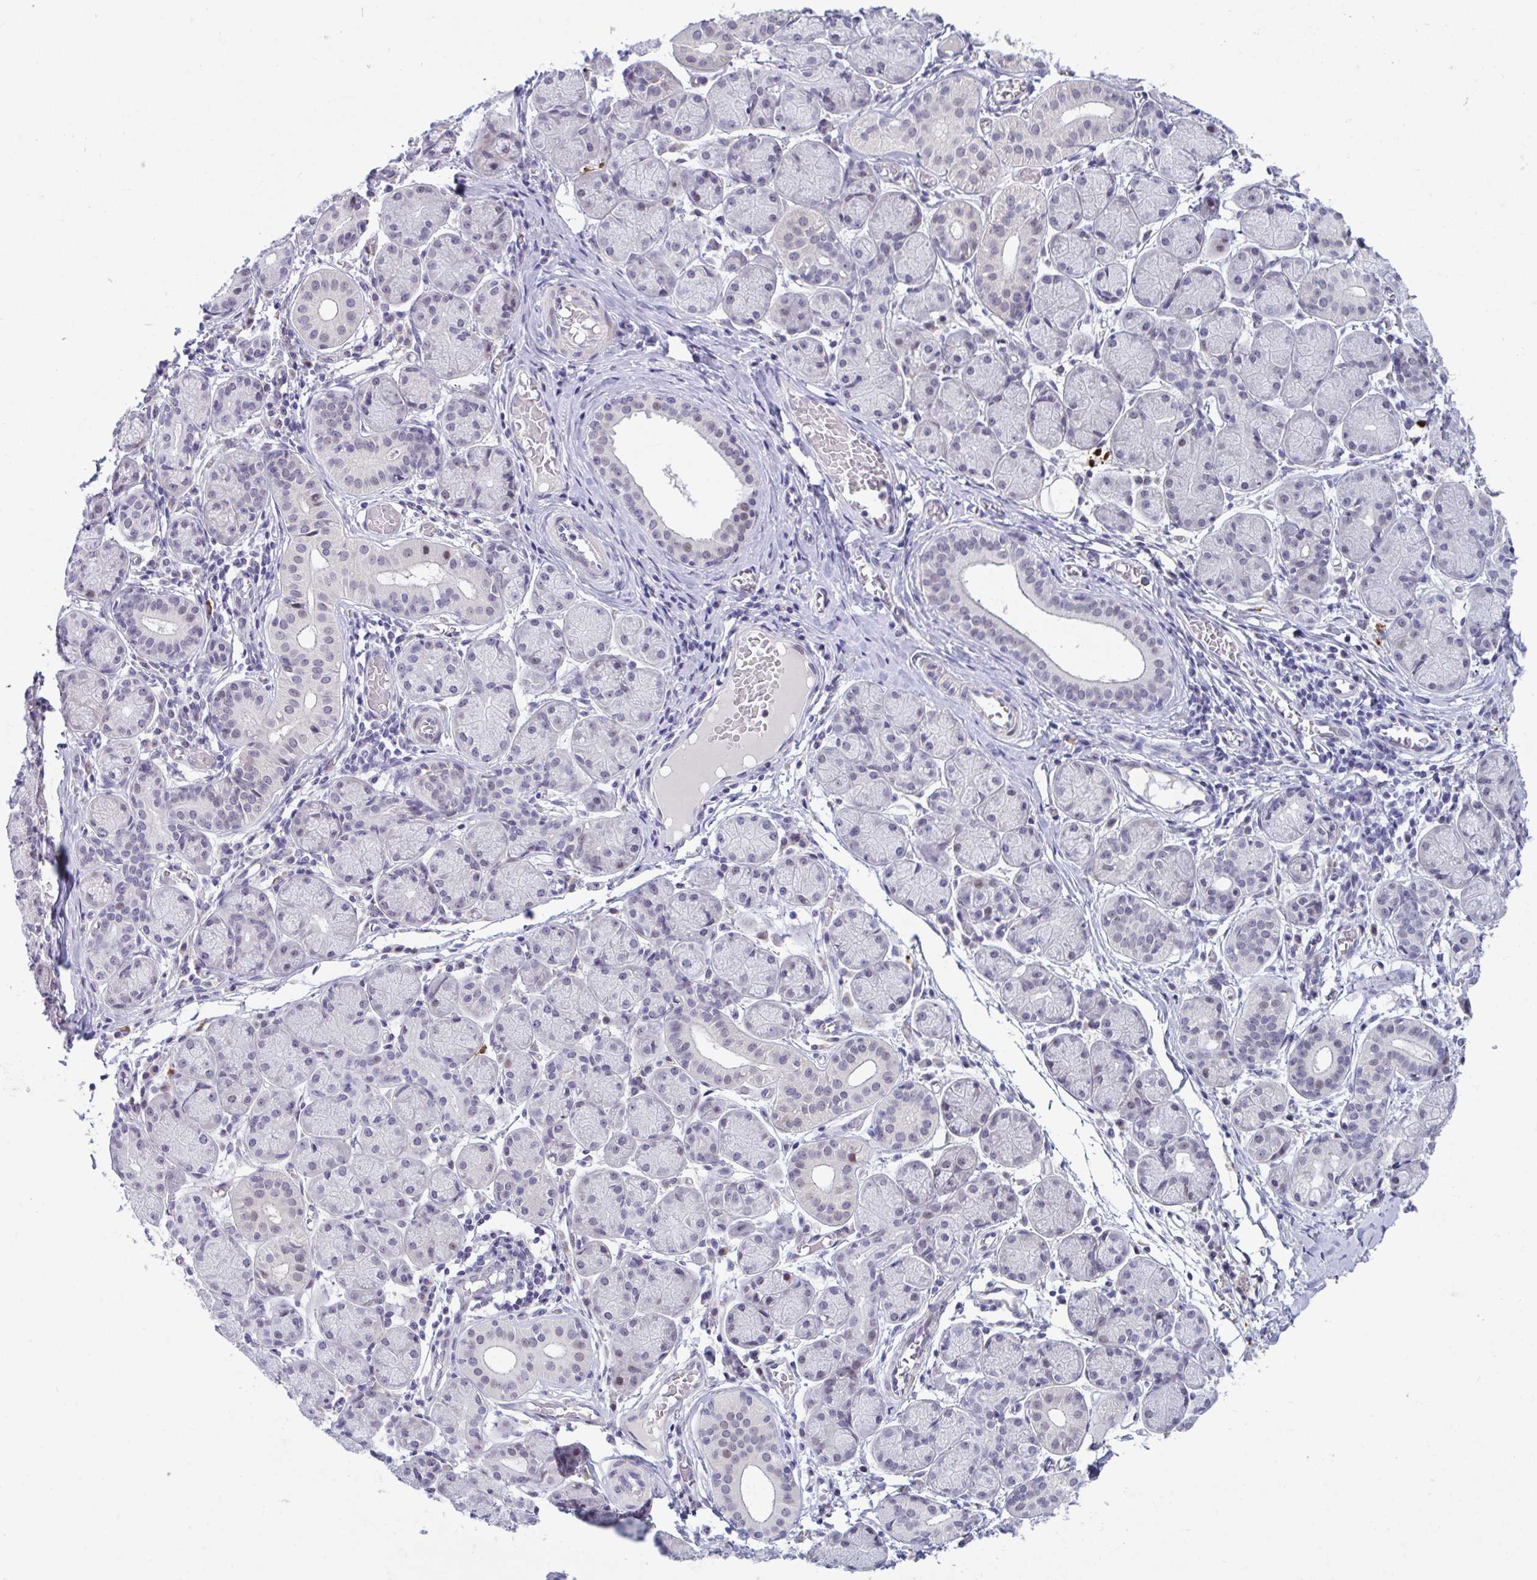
{"staining": {"intensity": "weak", "quantity": "<25%", "location": "nuclear"}, "tissue": "salivary gland", "cell_type": "Glandular cells", "image_type": "normal", "snomed": [{"axis": "morphology", "description": "Normal tissue, NOS"}, {"axis": "topography", "description": "Salivary gland"}], "caption": "A high-resolution micrograph shows IHC staining of benign salivary gland, which demonstrates no significant positivity in glandular cells.", "gene": "USP35", "patient": {"sex": "female", "age": 24}}